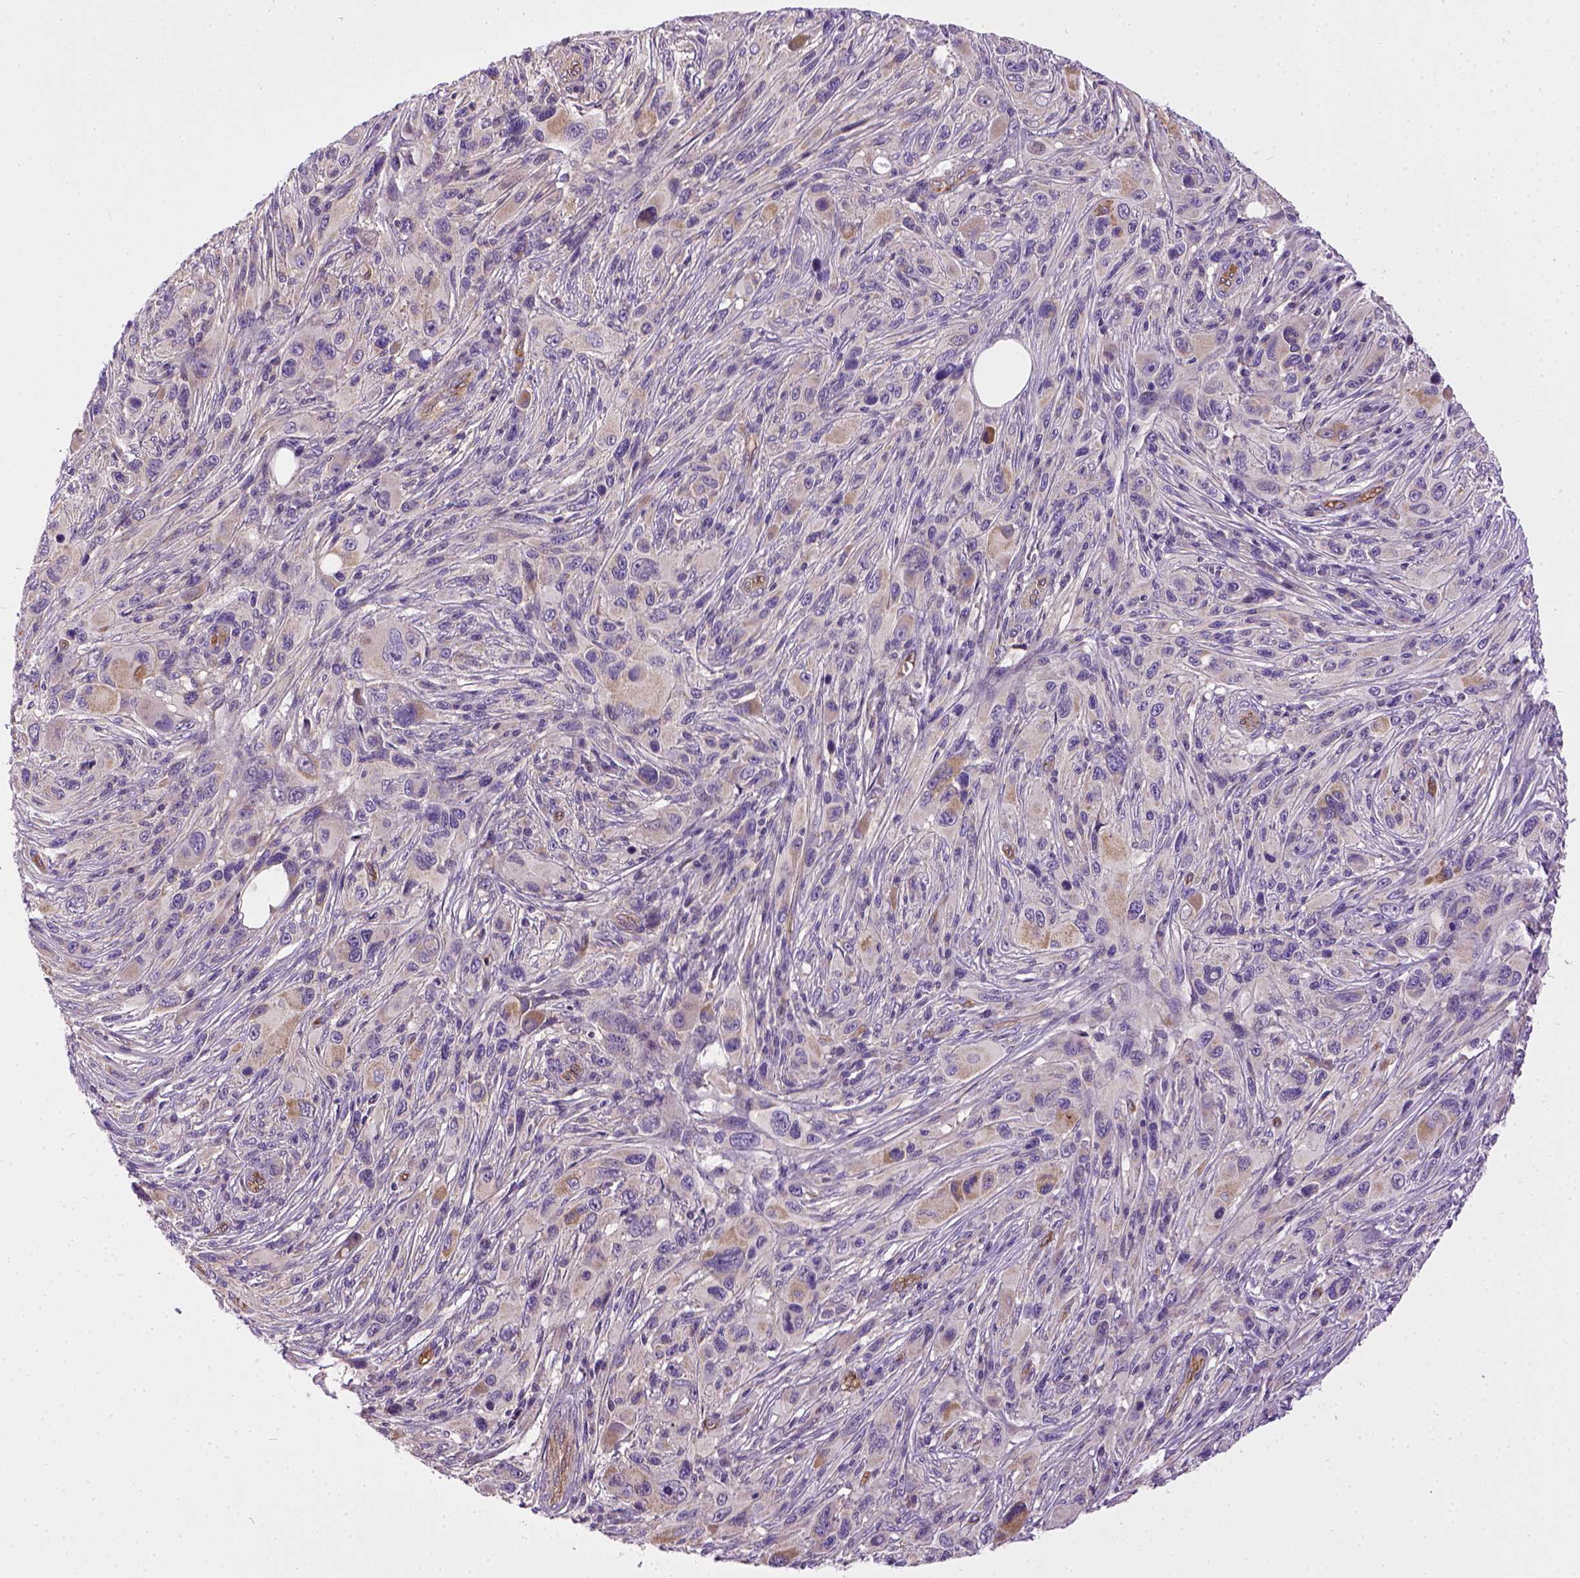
{"staining": {"intensity": "weak", "quantity": "<25%", "location": "cytoplasmic/membranous"}, "tissue": "melanoma", "cell_type": "Tumor cells", "image_type": "cancer", "snomed": [{"axis": "morphology", "description": "Malignant melanoma, NOS"}, {"axis": "topography", "description": "Skin"}], "caption": "Human melanoma stained for a protein using IHC exhibits no staining in tumor cells.", "gene": "ENG", "patient": {"sex": "male", "age": 53}}